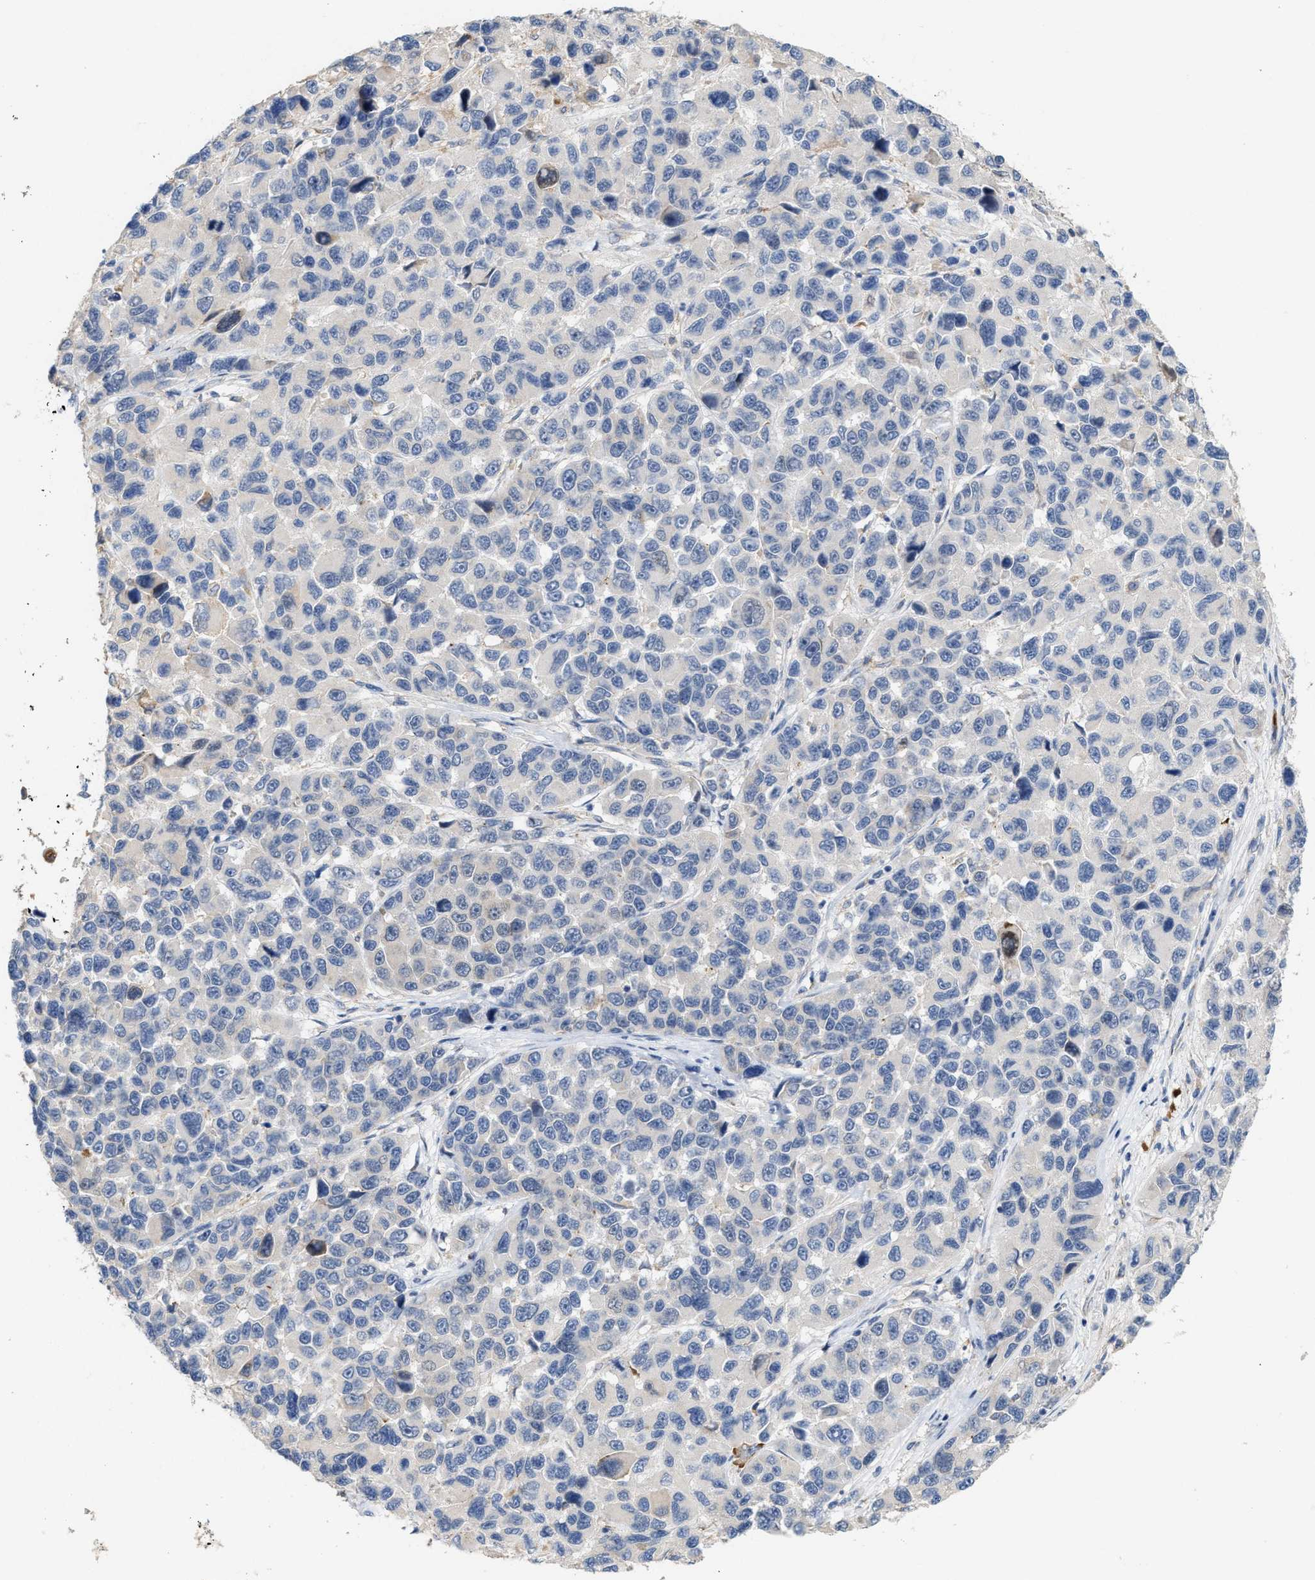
{"staining": {"intensity": "negative", "quantity": "none", "location": "none"}, "tissue": "melanoma", "cell_type": "Tumor cells", "image_type": "cancer", "snomed": [{"axis": "morphology", "description": "Malignant melanoma, NOS"}, {"axis": "topography", "description": "Skin"}], "caption": "Photomicrograph shows no significant protein expression in tumor cells of malignant melanoma.", "gene": "RYR2", "patient": {"sex": "male", "age": 53}}